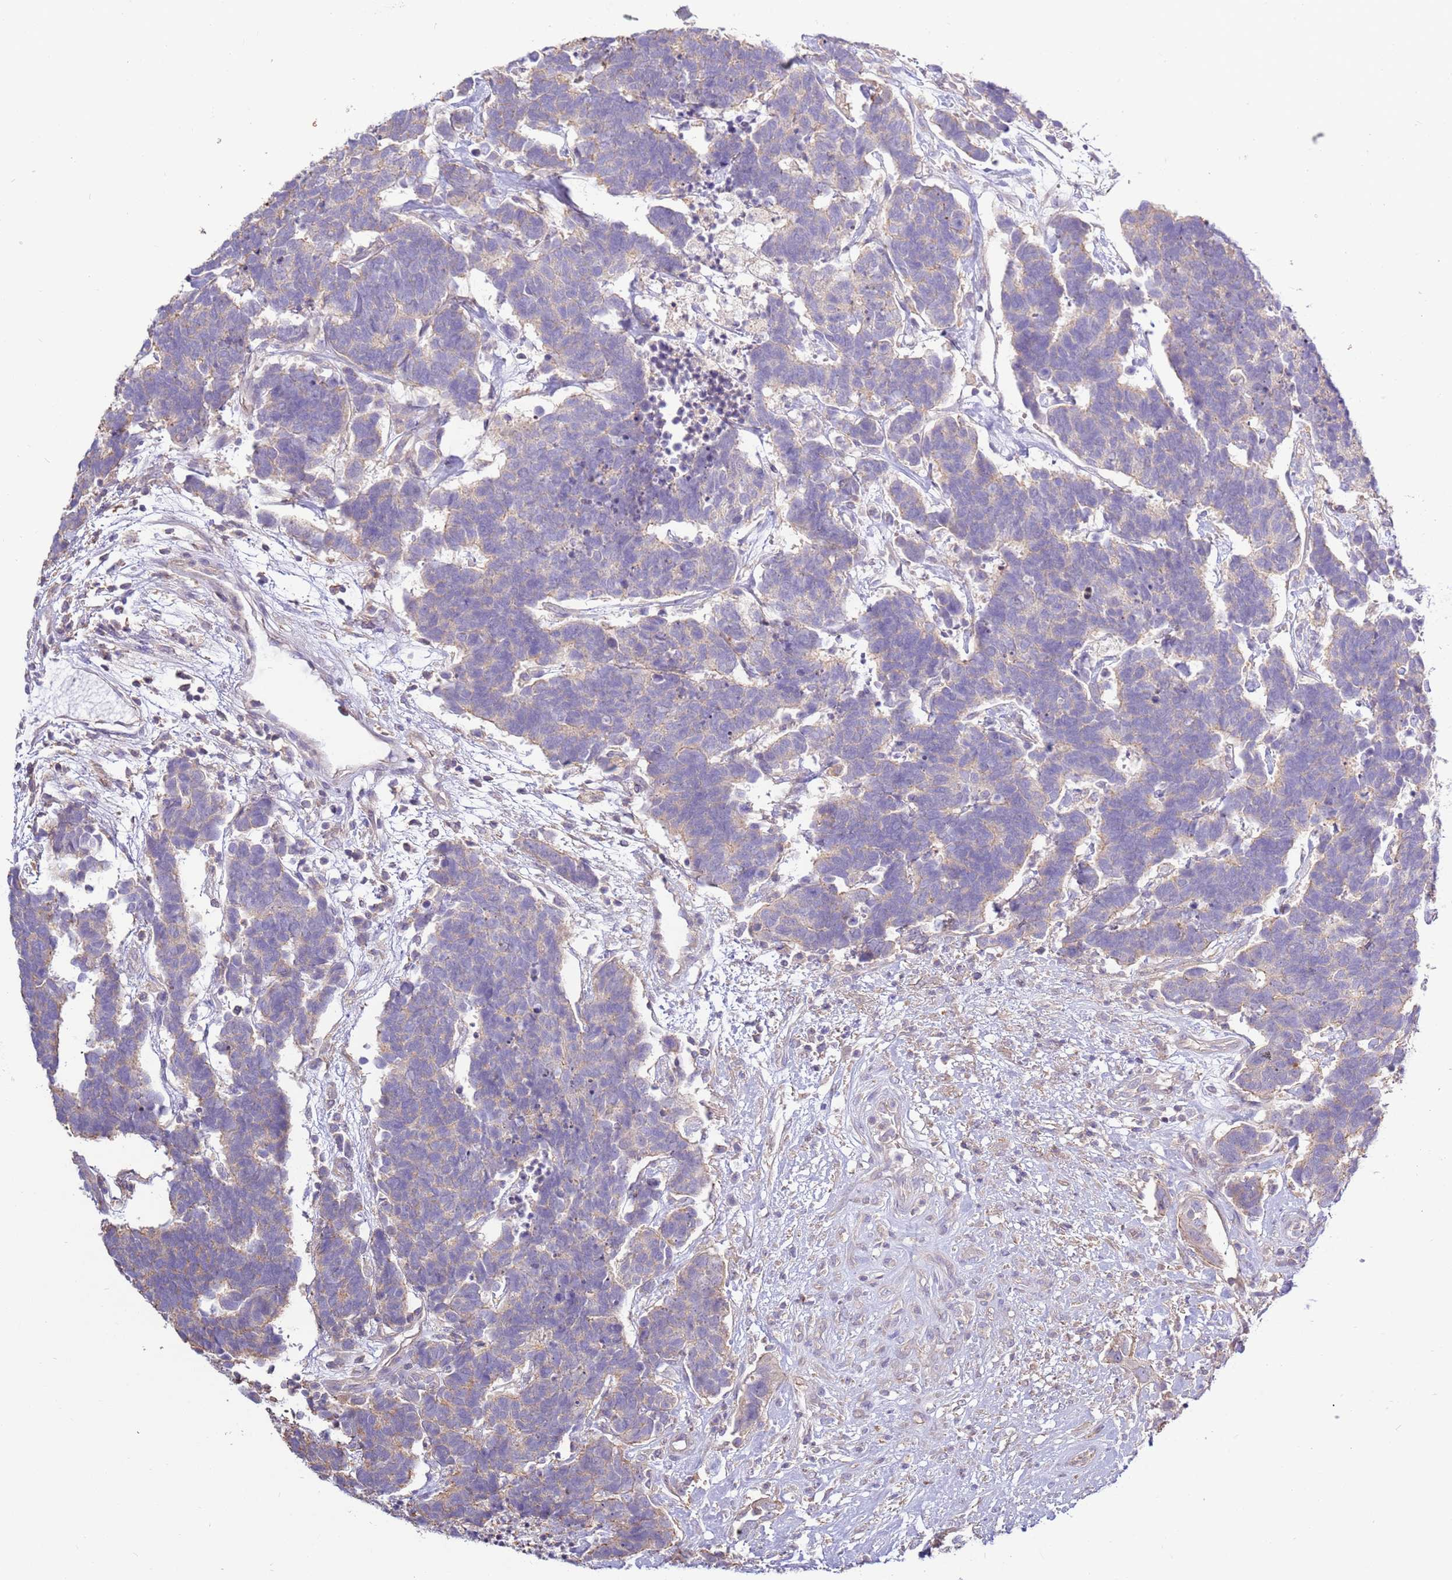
{"staining": {"intensity": "weak", "quantity": "<25%", "location": "cytoplasmic/membranous"}, "tissue": "carcinoid", "cell_type": "Tumor cells", "image_type": "cancer", "snomed": [{"axis": "morphology", "description": "Carcinoma, NOS"}, {"axis": "morphology", "description": "Carcinoid, malignant, NOS"}, {"axis": "topography", "description": "Urinary bladder"}], "caption": "A micrograph of malignant carcinoid stained for a protein demonstrates no brown staining in tumor cells. (DAB (3,3'-diaminobenzidine) immunohistochemistry visualized using brightfield microscopy, high magnification).", "gene": "EVA1B", "patient": {"sex": "male", "age": 57}}